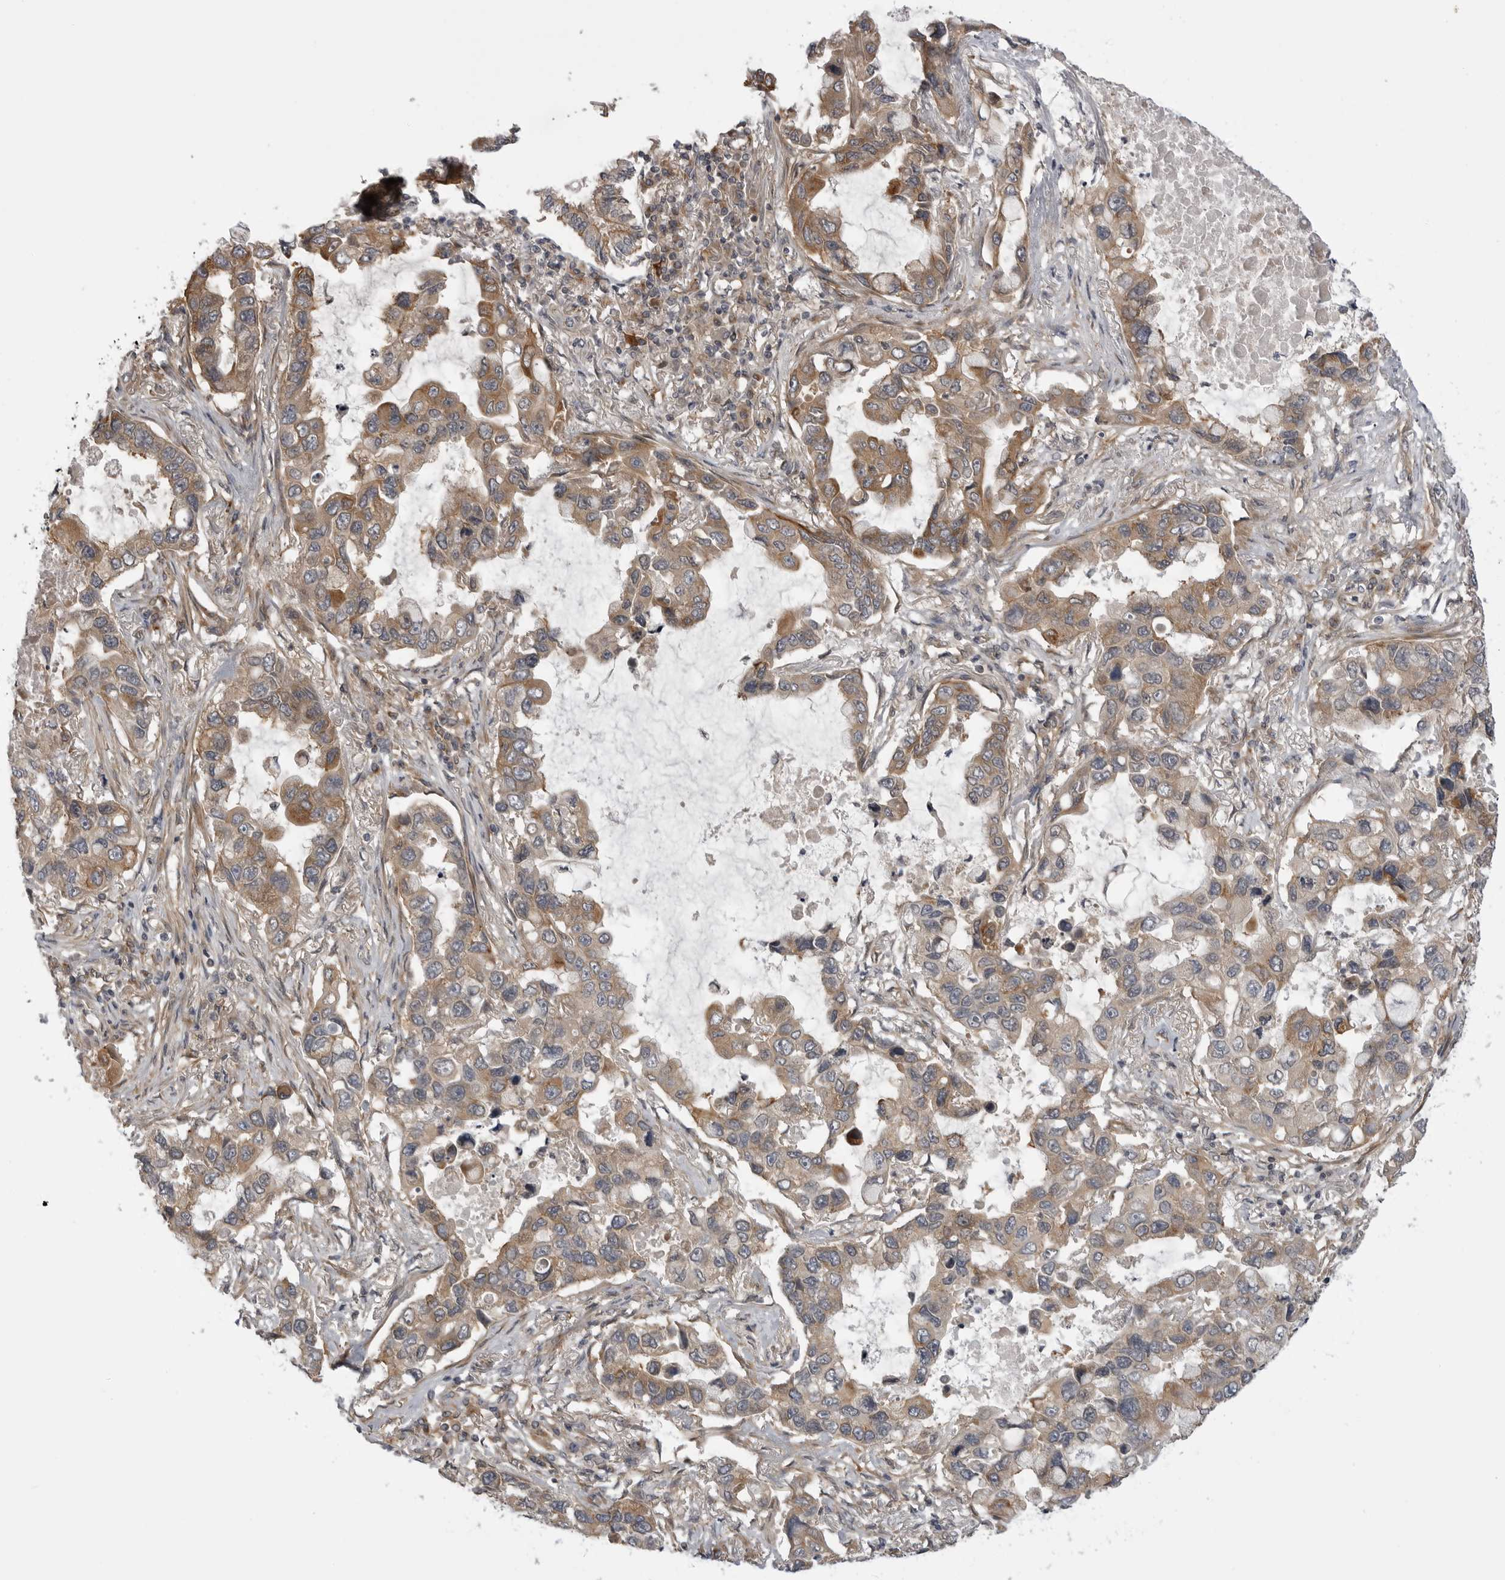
{"staining": {"intensity": "moderate", "quantity": ">75%", "location": "cytoplasmic/membranous"}, "tissue": "lung cancer", "cell_type": "Tumor cells", "image_type": "cancer", "snomed": [{"axis": "morphology", "description": "Adenocarcinoma, NOS"}, {"axis": "topography", "description": "Lung"}], "caption": "Tumor cells exhibit moderate cytoplasmic/membranous expression in approximately >75% of cells in lung cancer.", "gene": "LRRC45", "patient": {"sex": "male", "age": 64}}